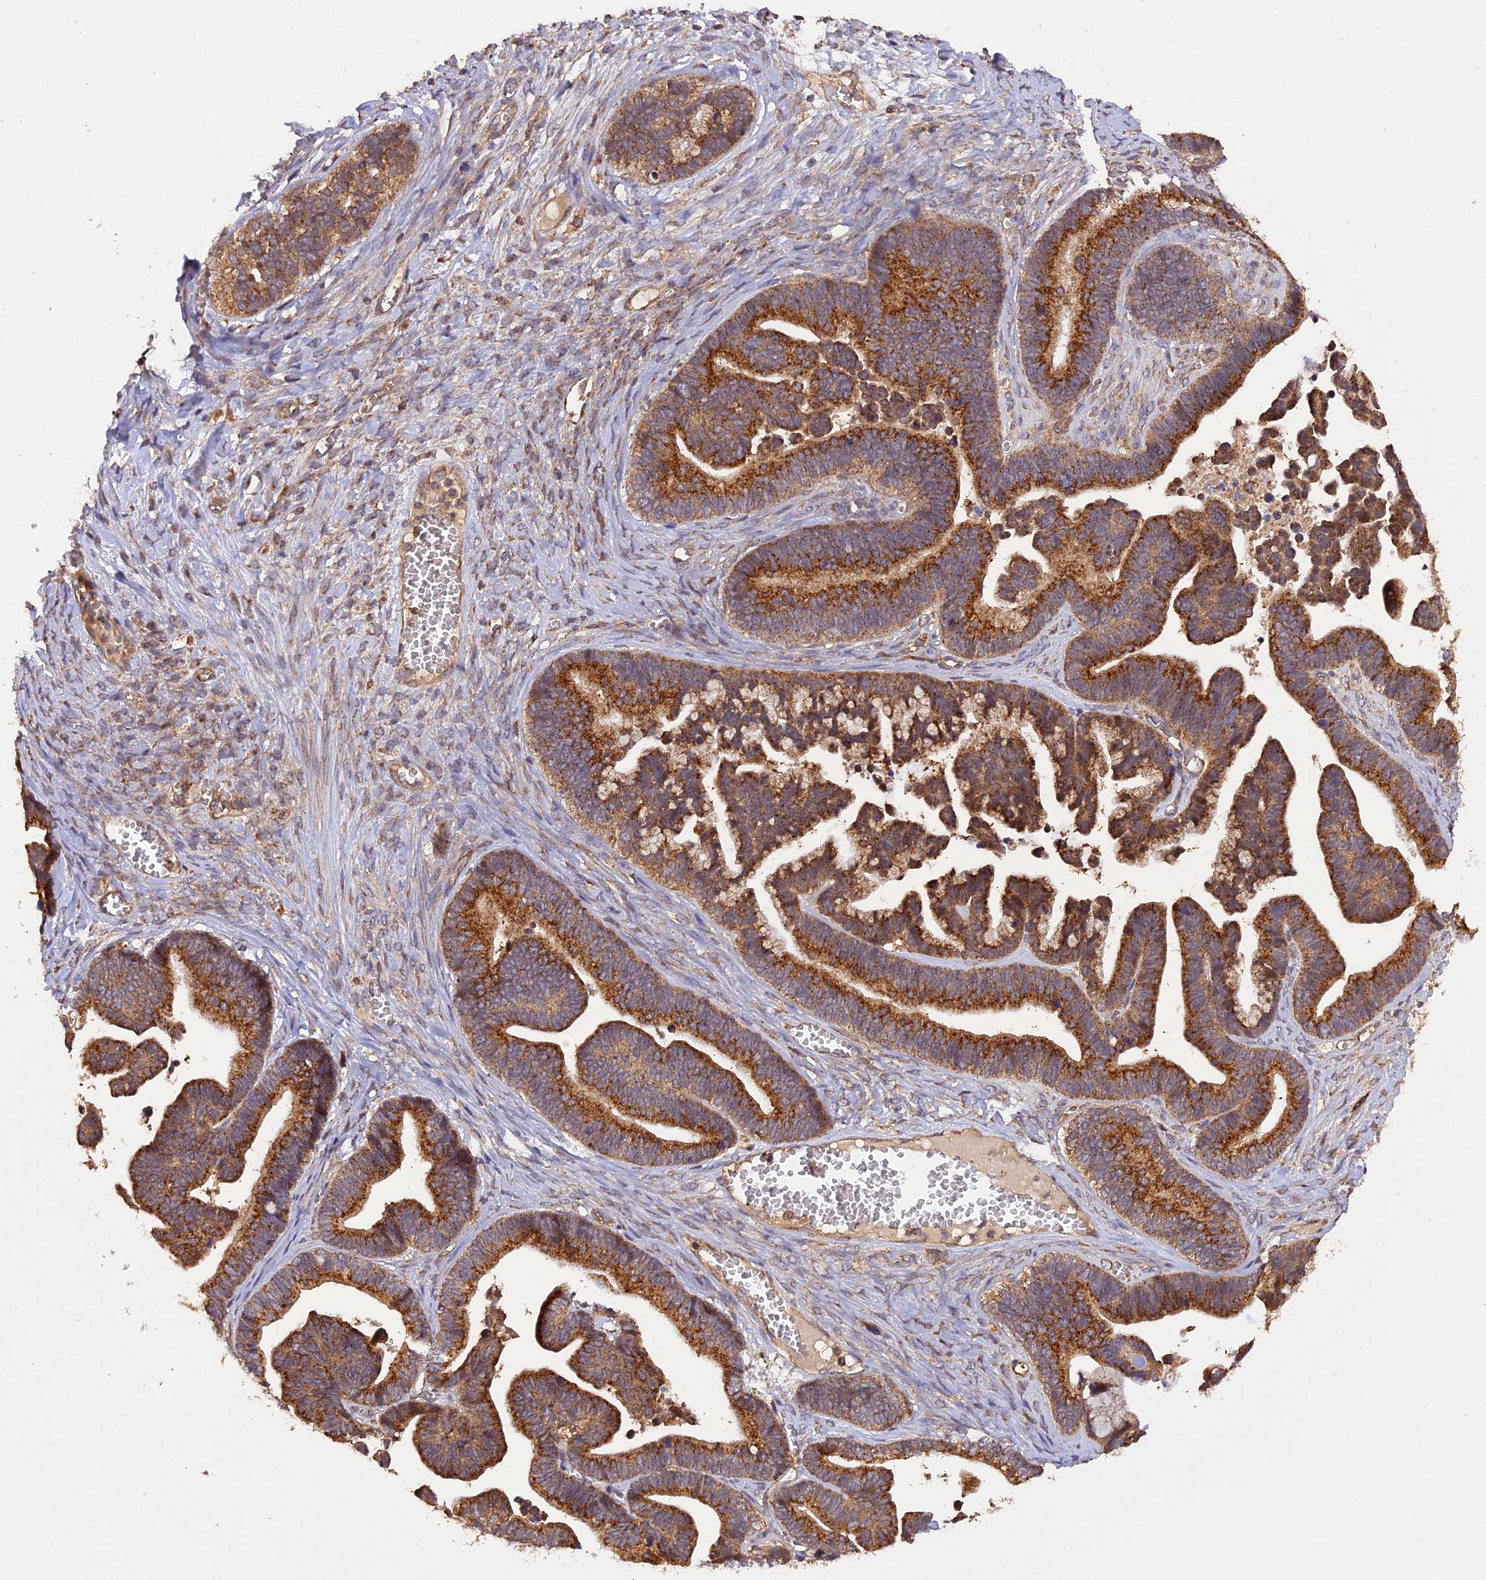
{"staining": {"intensity": "strong", "quantity": ">75%", "location": "cytoplasmic/membranous"}, "tissue": "ovarian cancer", "cell_type": "Tumor cells", "image_type": "cancer", "snomed": [{"axis": "morphology", "description": "Cystadenocarcinoma, serous, NOS"}, {"axis": "topography", "description": "Ovary"}], "caption": "Serous cystadenocarcinoma (ovarian) stained with immunohistochemistry (IHC) shows strong cytoplasmic/membranous positivity in approximately >75% of tumor cells. (DAB IHC with brightfield microscopy, high magnification).", "gene": "PEX3", "patient": {"sex": "female", "age": 56}}